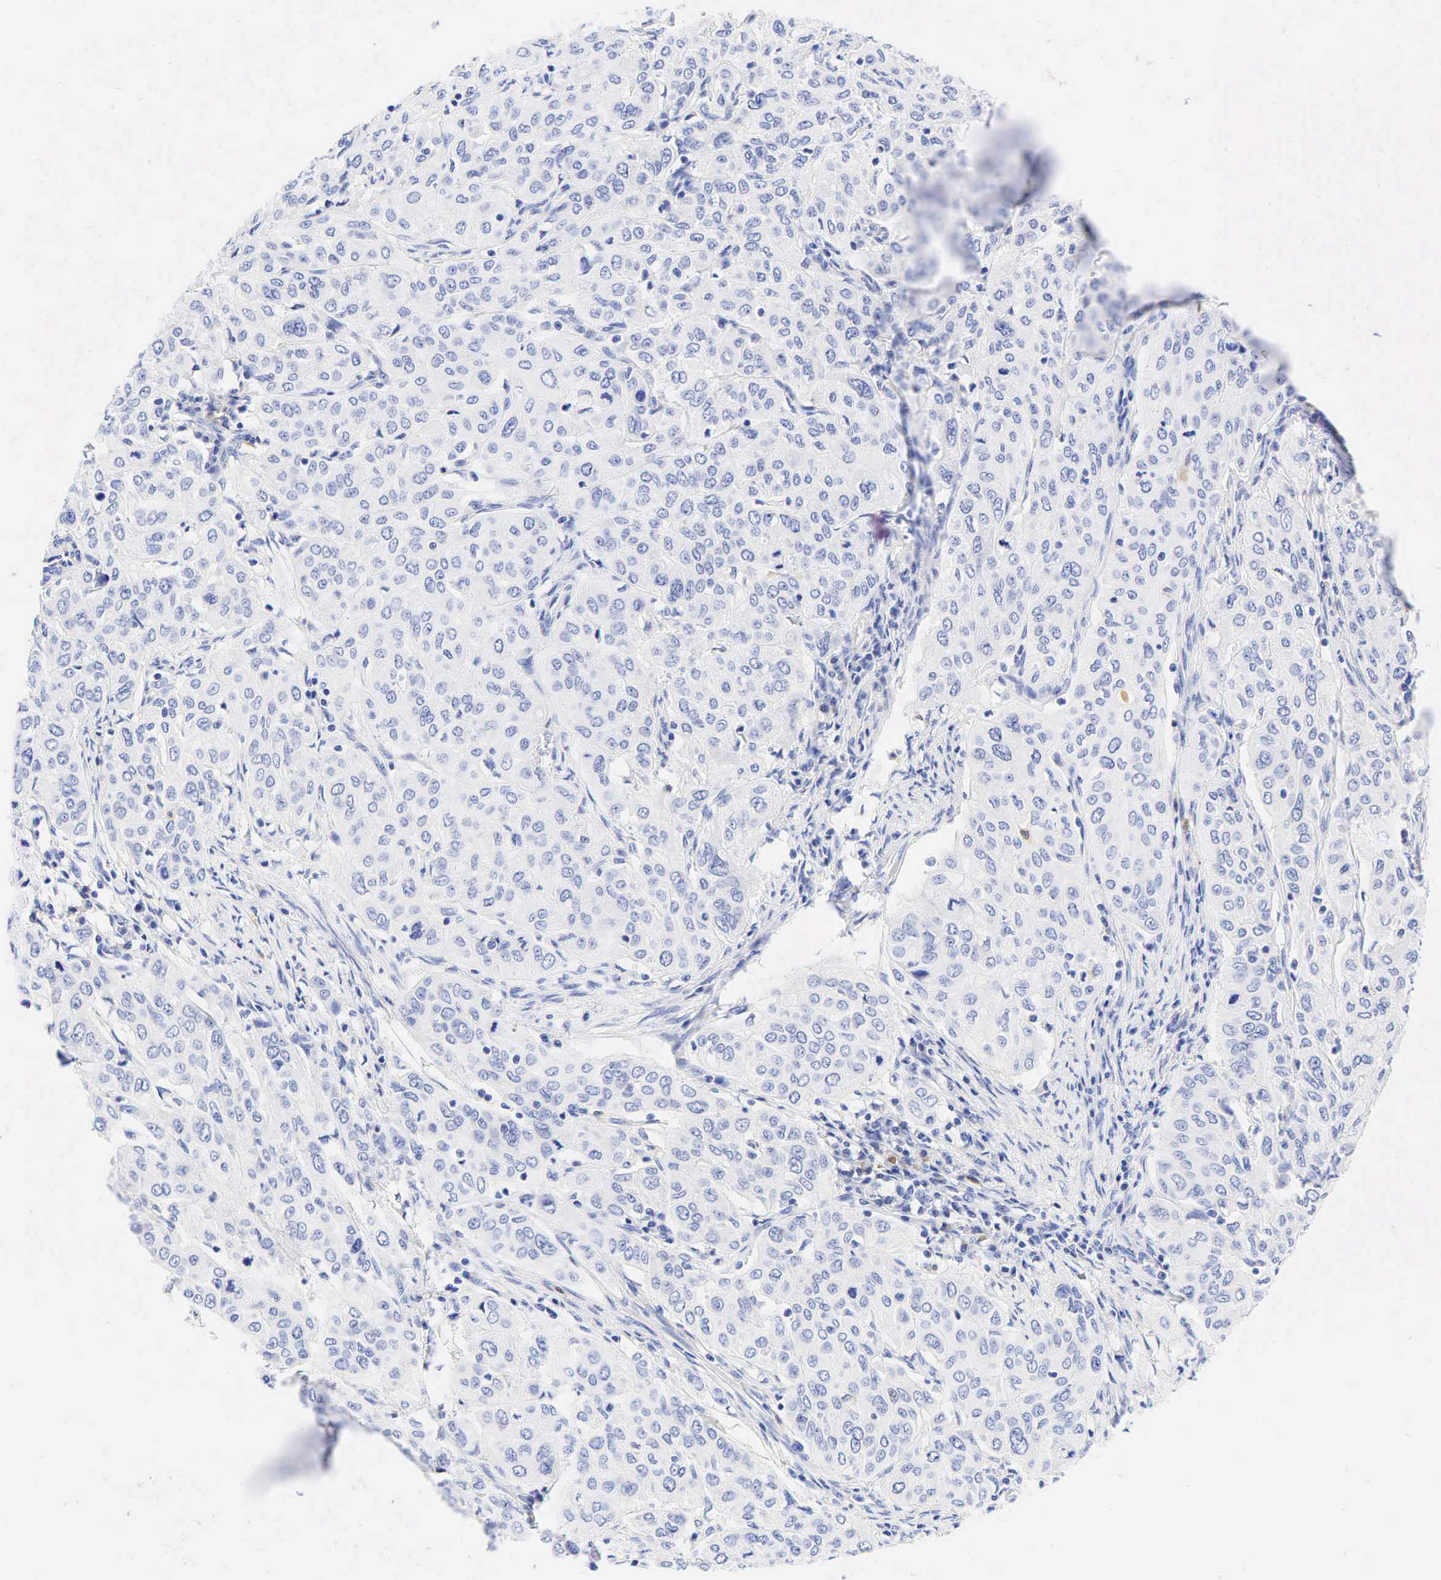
{"staining": {"intensity": "negative", "quantity": "none", "location": "none"}, "tissue": "cervical cancer", "cell_type": "Tumor cells", "image_type": "cancer", "snomed": [{"axis": "morphology", "description": "Squamous cell carcinoma, NOS"}, {"axis": "topography", "description": "Cervix"}], "caption": "Squamous cell carcinoma (cervical) stained for a protein using immunohistochemistry (IHC) reveals no expression tumor cells.", "gene": "TNFRSF8", "patient": {"sex": "female", "age": 38}}